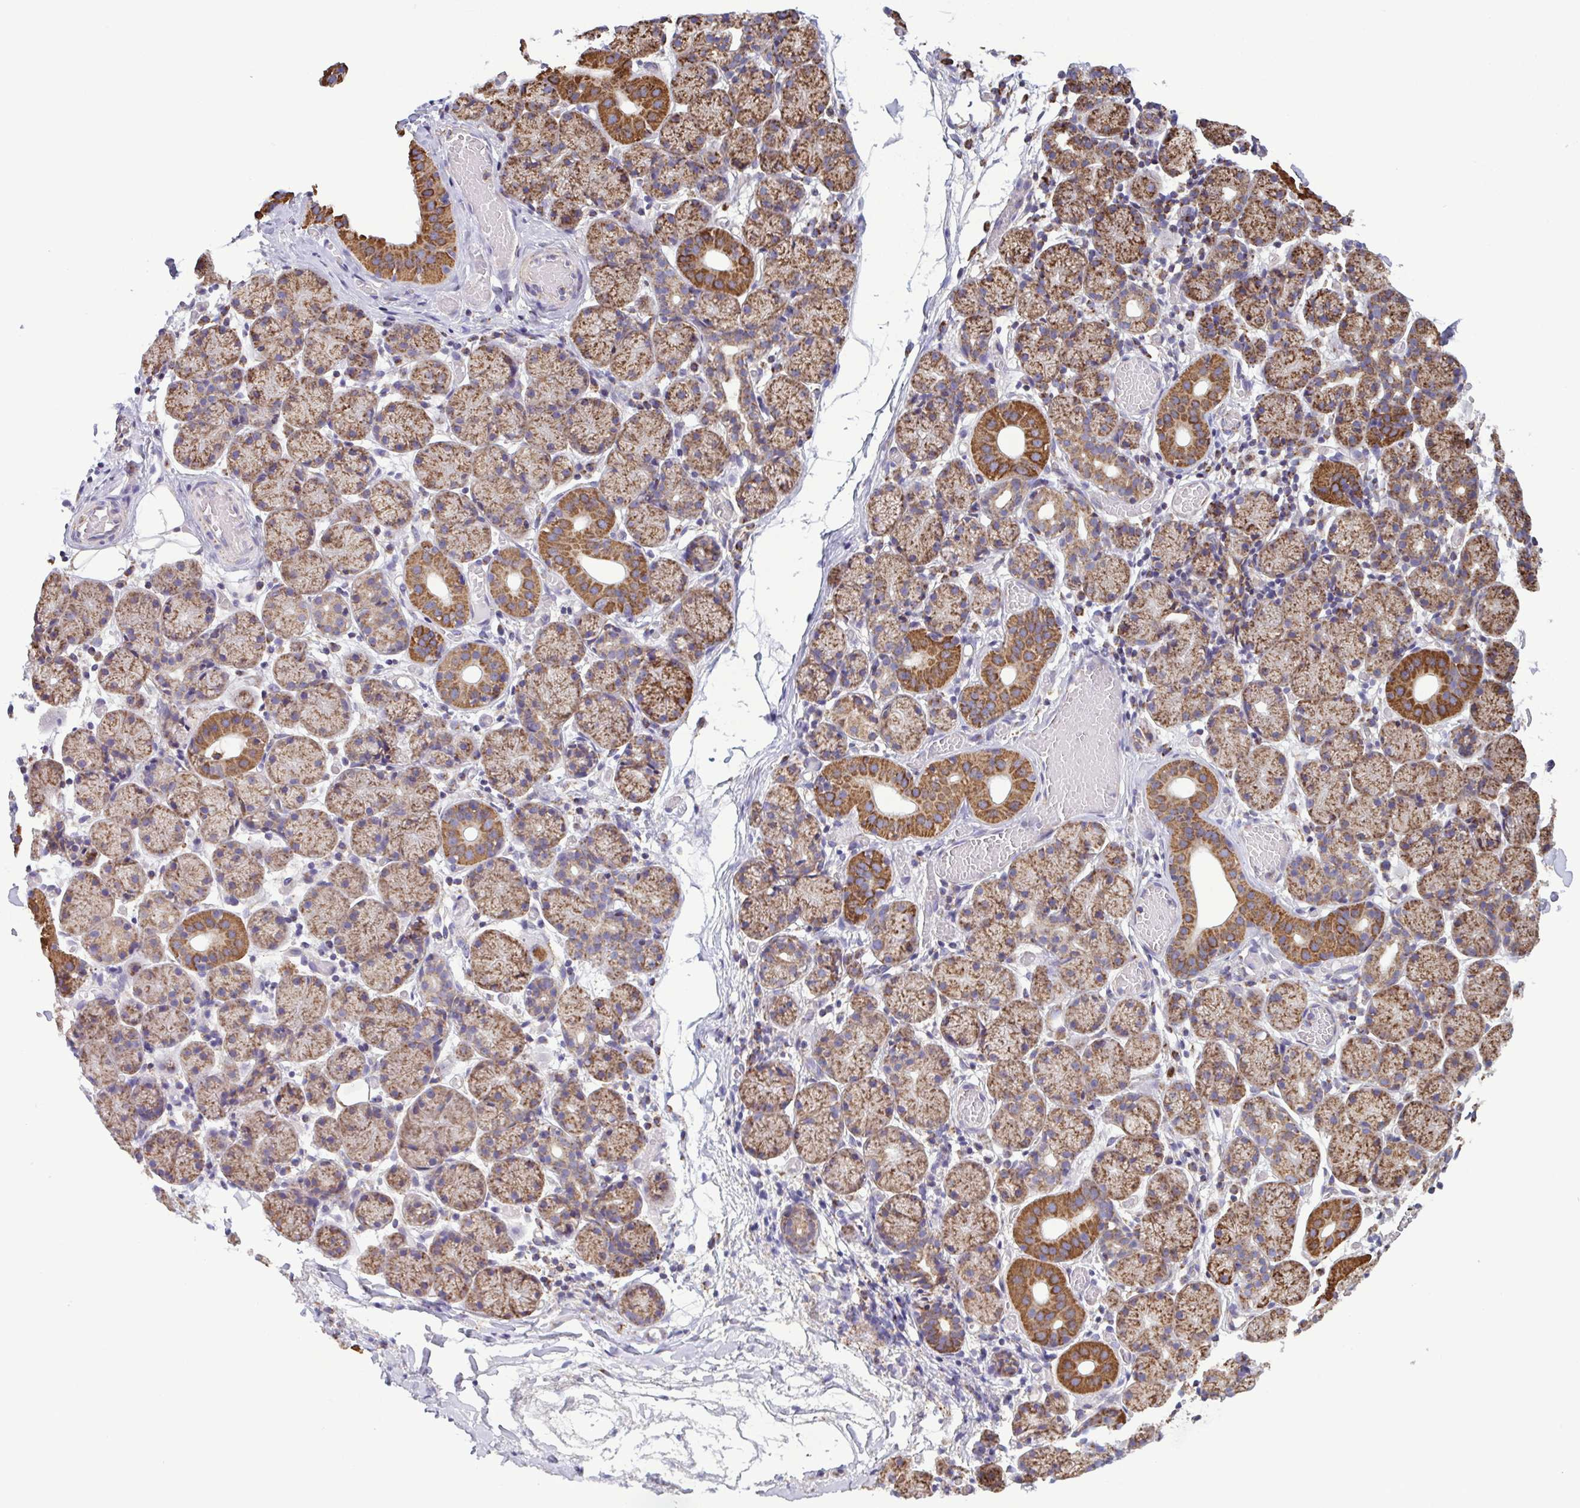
{"staining": {"intensity": "strong", "quantity": ">75%", "location": "cytoplasmic/membranous"}, "tissue": "salivary gland", "cell_type": "Glandular cells", "image_type": "normal", "snomed": [{"axis": "morphology", "description": "Normal tissue, NOS"}, {"axis": "topography", "description": "Salivary gland"}], "caption": "Immunohistochemical staining of normal human salivary gland shows >75% levels of strong cytoplasmic/membranous protein positivity in approximately >75% of glandular cells.", "gene": "CSDE1", "patient": {"sex": "female", "age": 24}}